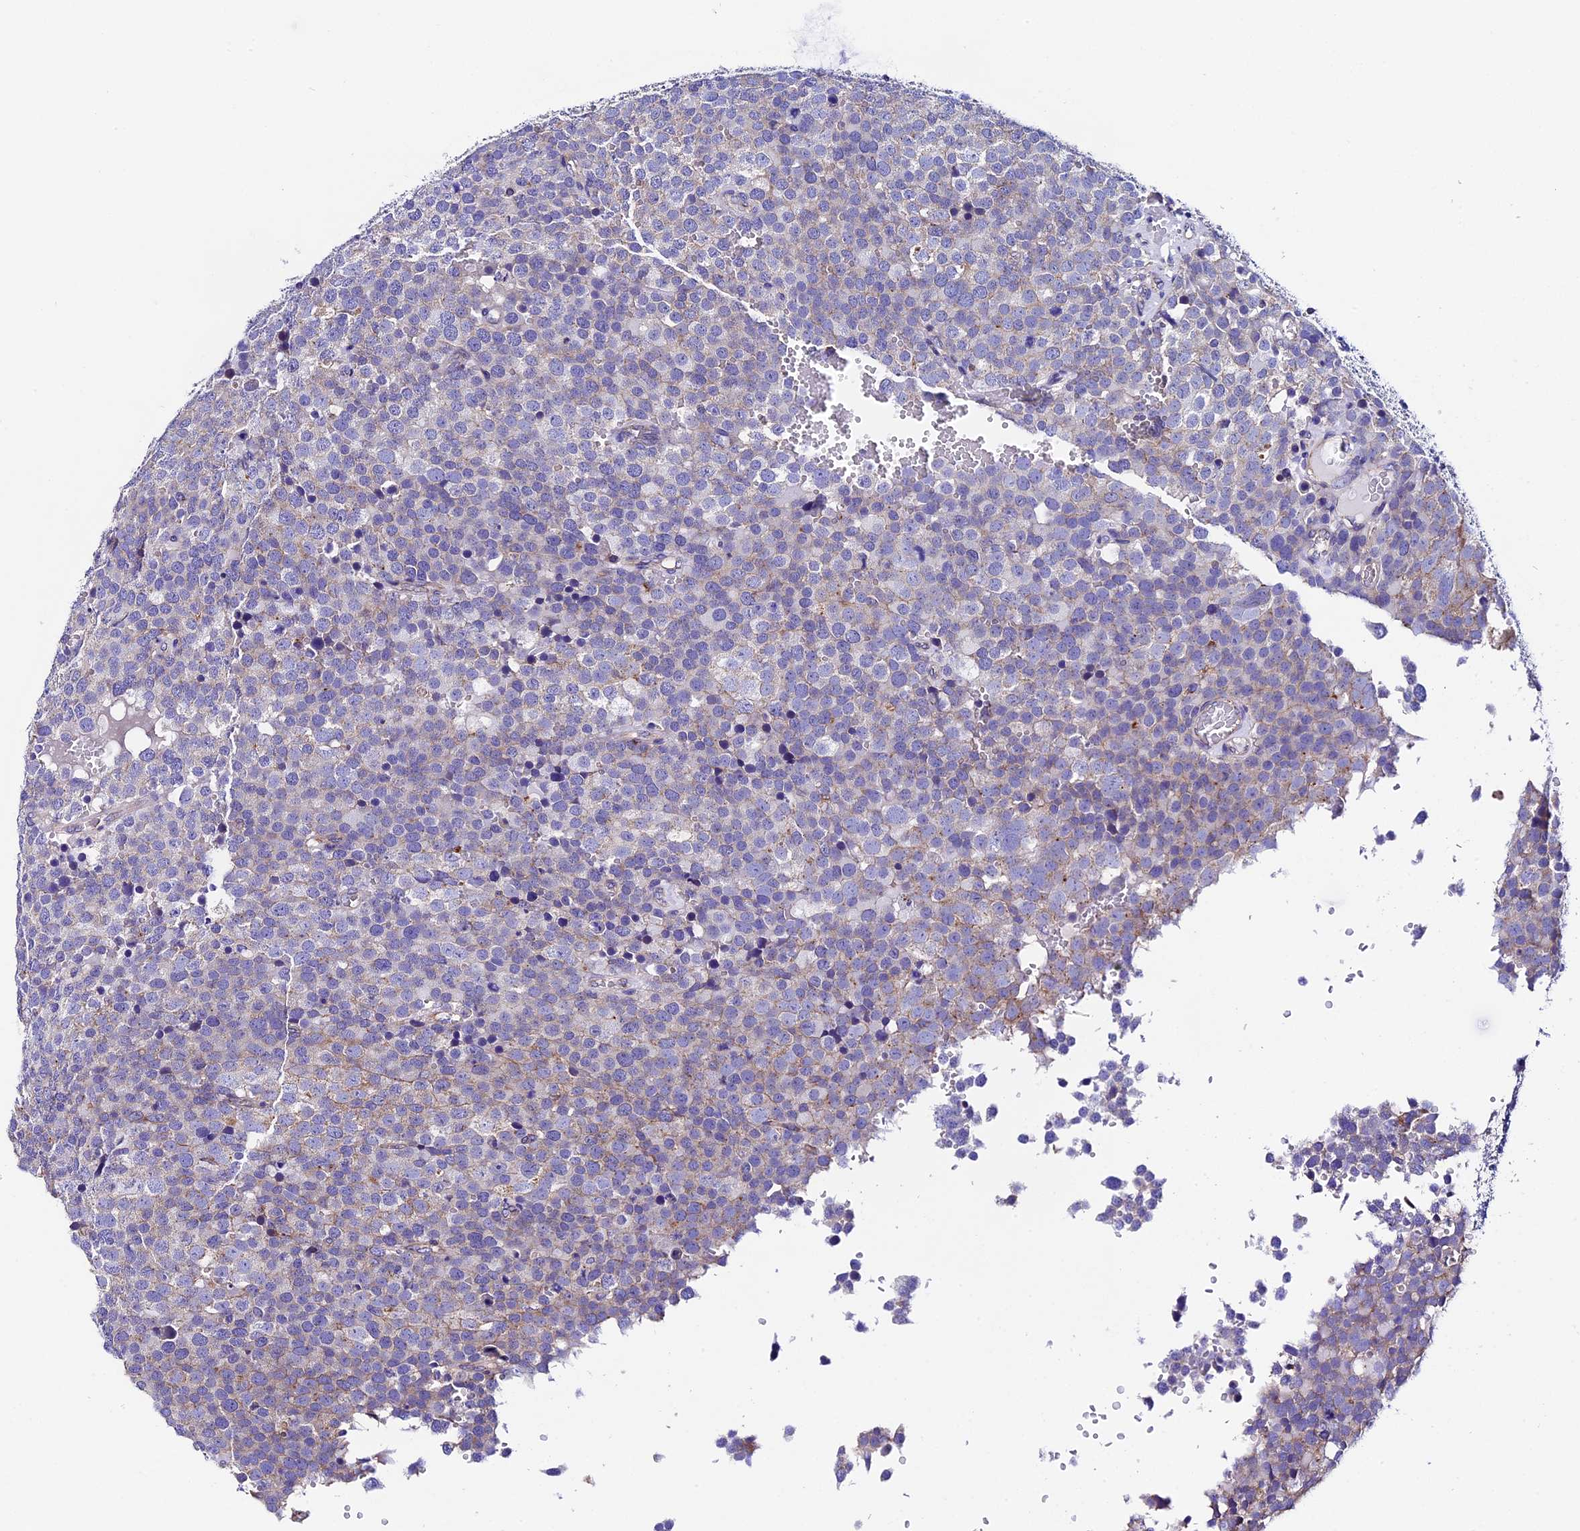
{"staining": {"intensity": "weak", "quantity": "<25%", "location": "cytoplasmic/membranous"}, "tissue": "testis cancer", "cell_type": "Tumor cells", "image_type": "cancer", "snomed": [{"axis": "morphology", "description": "Seminoma, NOS"}, {"axis": "topography", "description": "Testis"}], "caption": "High magnification brightfield microscopy of testis cancer stained with DAB (brown) and counterstained with hematoxylin (blue): tumor cells show no significant staining.", "gene": "COMTD1", "patient": {"sex": "male", "age": 71}}